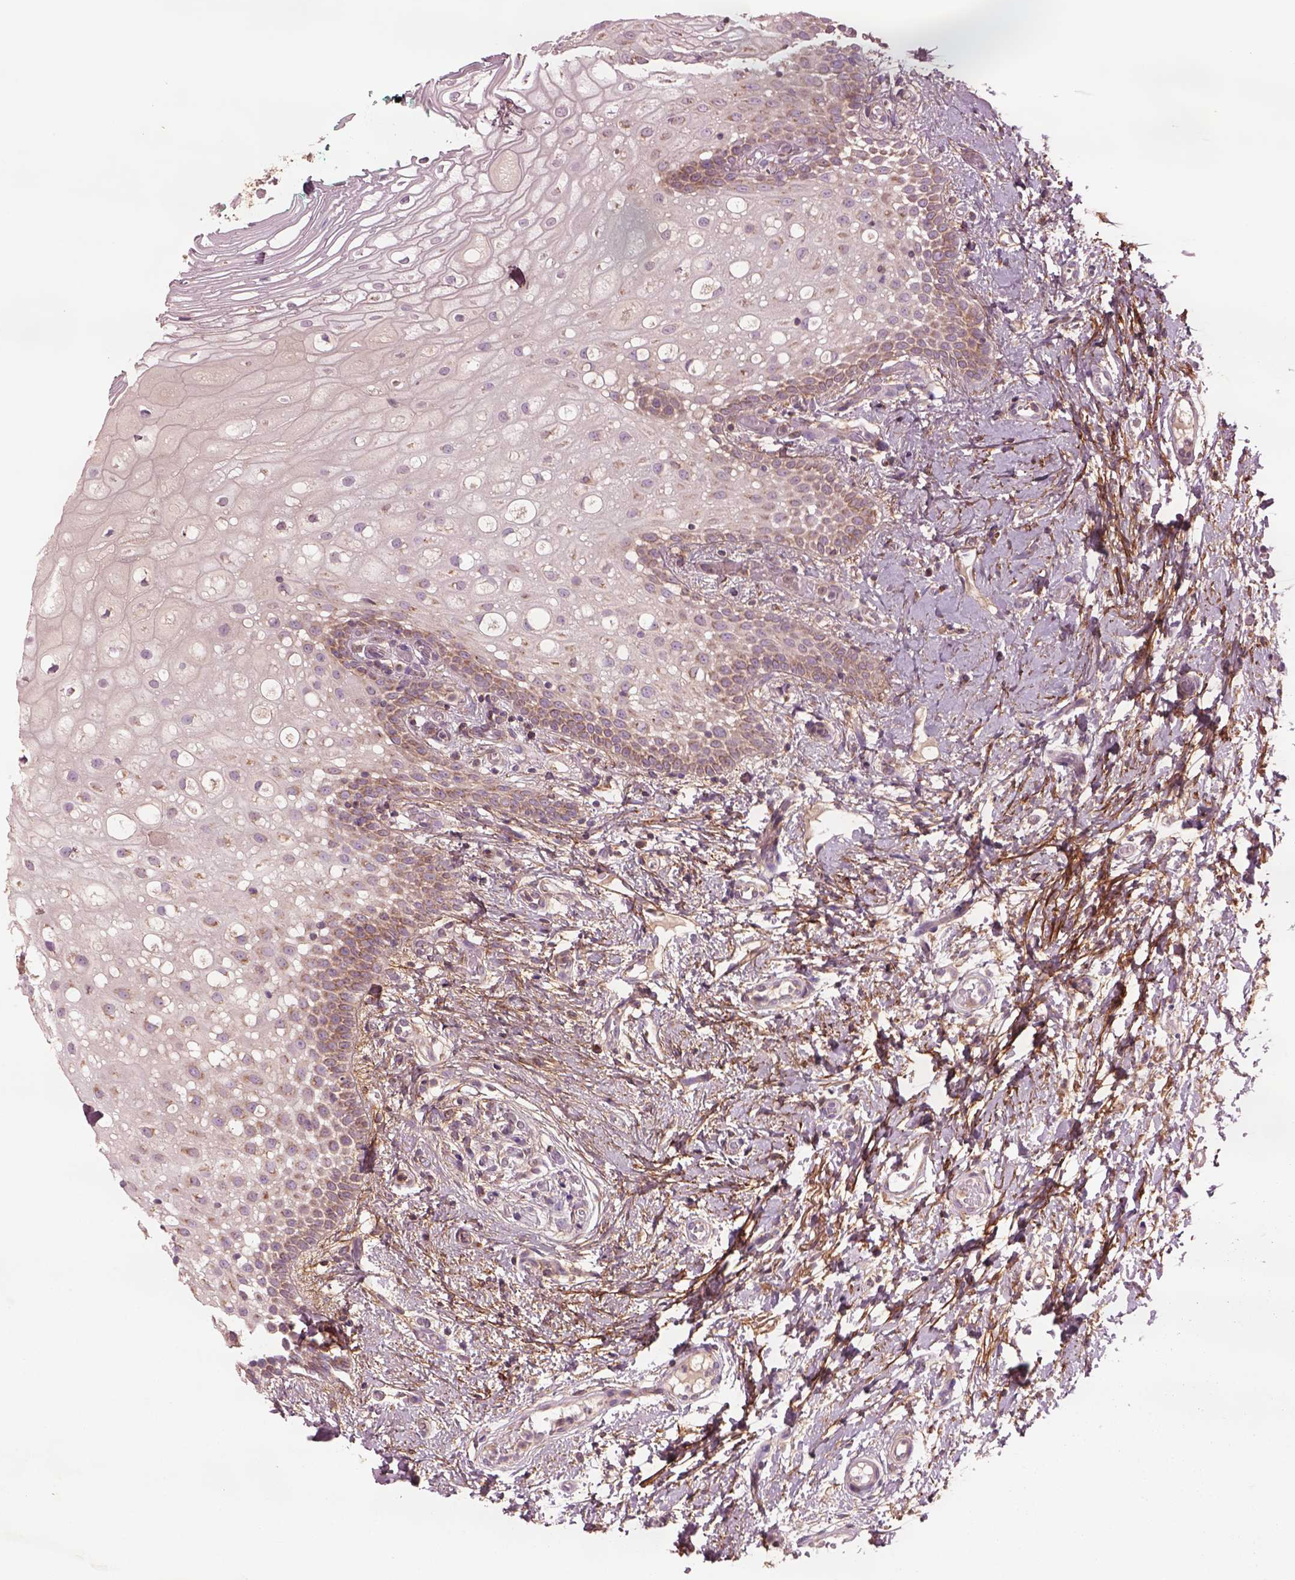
{"staining": {"intensity": "moderate", "quantity": "<25%", "location": "cytoplasmic/membranous"}, "tissue": "oral mucosa", "cell_type": "Squamous epithelial cells", "image_type": "normal", "snomed": [{"axis": "morphology", "description": "Normal tissue, NOS"}, {"axis": "topography", "description": "Oral tissue"}], "caption": "Immunohistochemical staining of normal human oral mucosa displays low levels of moderate cytoplasmic/membranous positivity in approximately <25% of squamous epithelial cells. The staining was performed using DAB (3,3'-diaminobenzidine) to visualize the protein expression in brown, while the nuclei were stained in blue with hematoxylin (Magnification: 20x).", "gene": "SEC23A", "patient": {"sex": "female", "age": 83}}